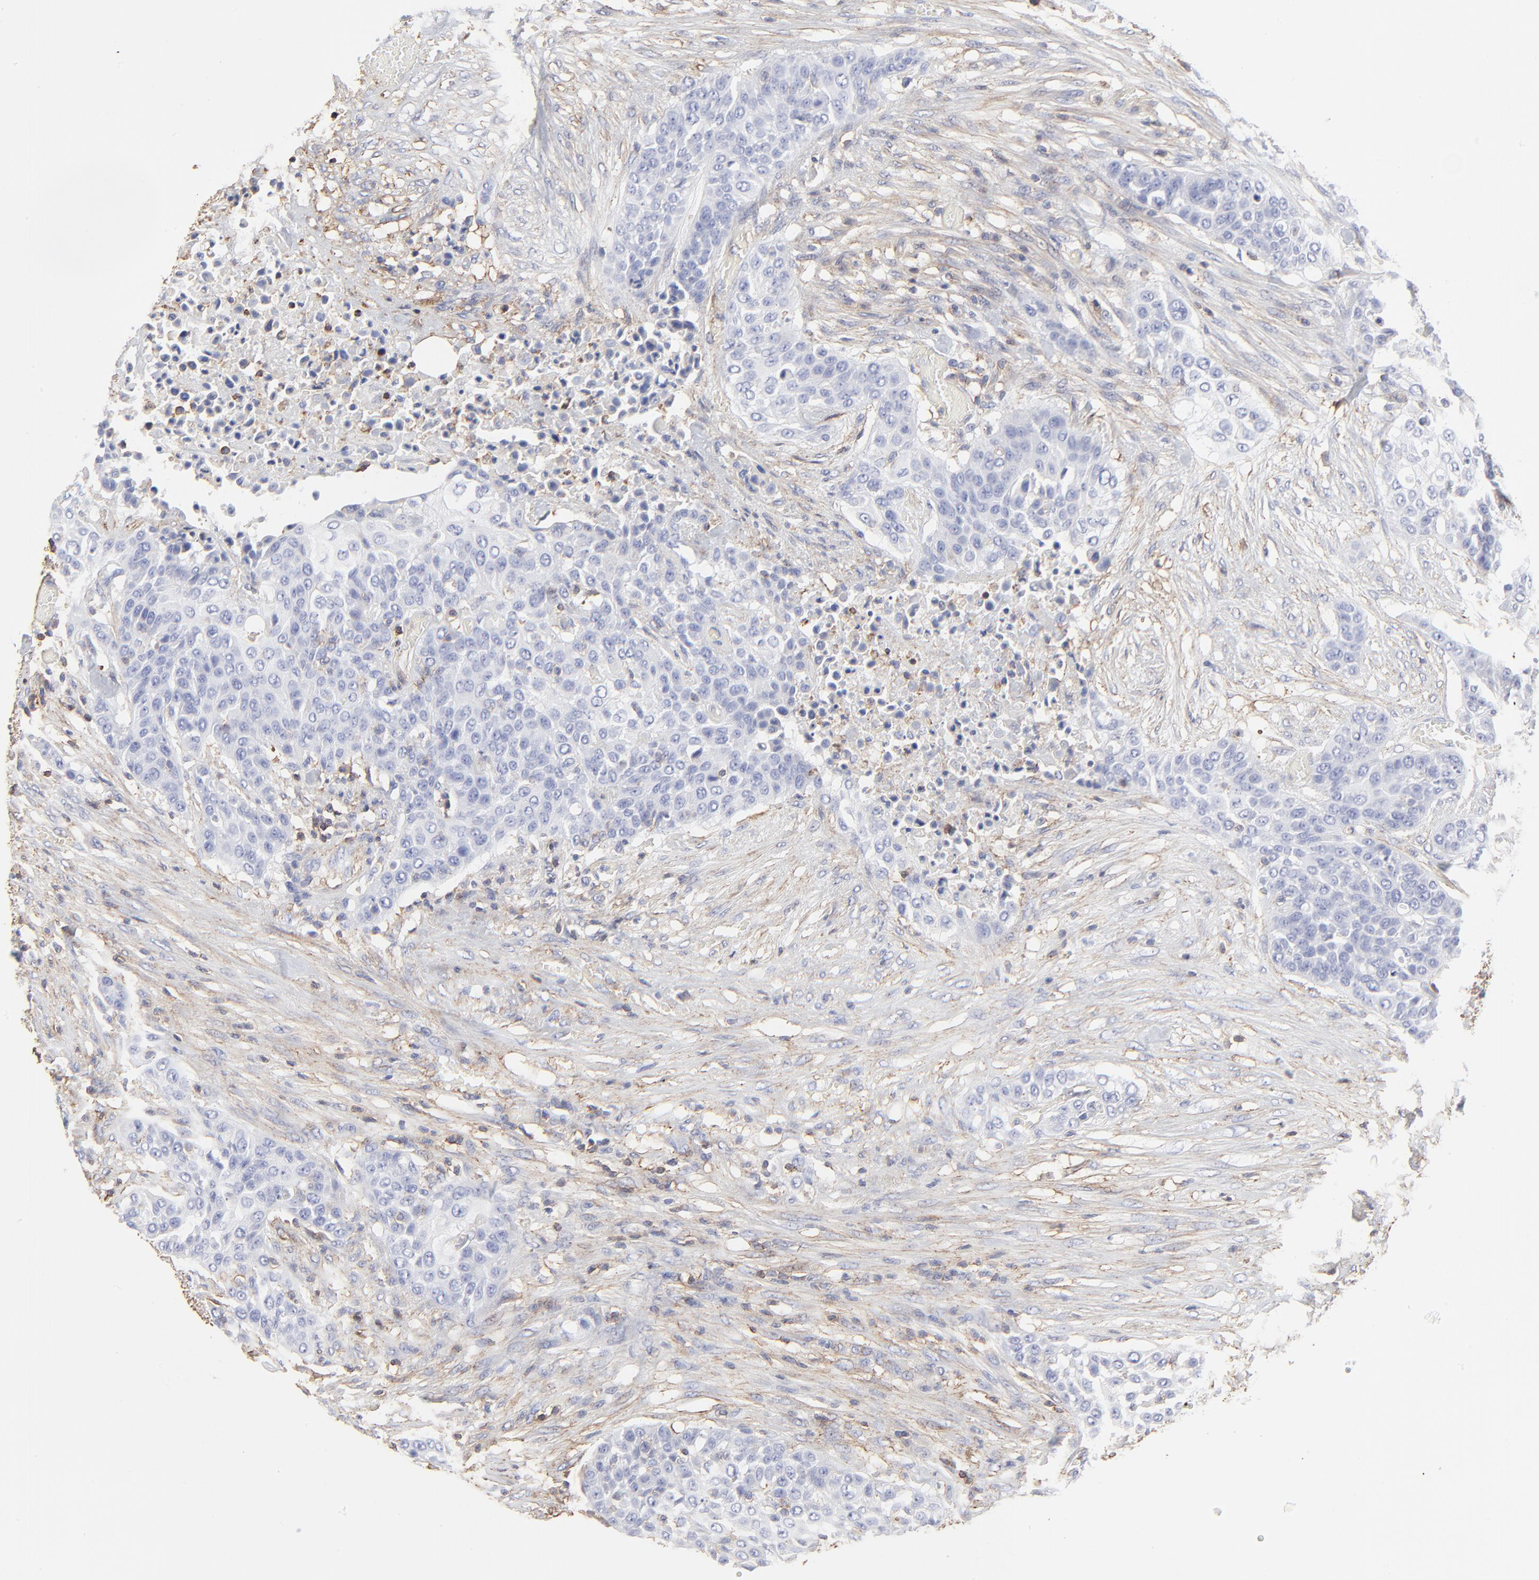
{"staining": {"intensity": "negative", "quantity": "none", "location": "none"}, "tissue": "urothelial cancer", "cell_type": "Tumor cells", "image_type": "cancer", "snomed": [{"axis": "morphology", "description": "Urothelial carcinoma, High grade"}, {"axis": "topography", "description": "Urinary bladder"}], "caption": "Urothelial carcinoma (high-grade) stained for a protein using immunohistochemistry (IHC) reveals no positivity tumor cells.", "gene": "ANXA6", "patient": {"sex": "male", "age": 74}}